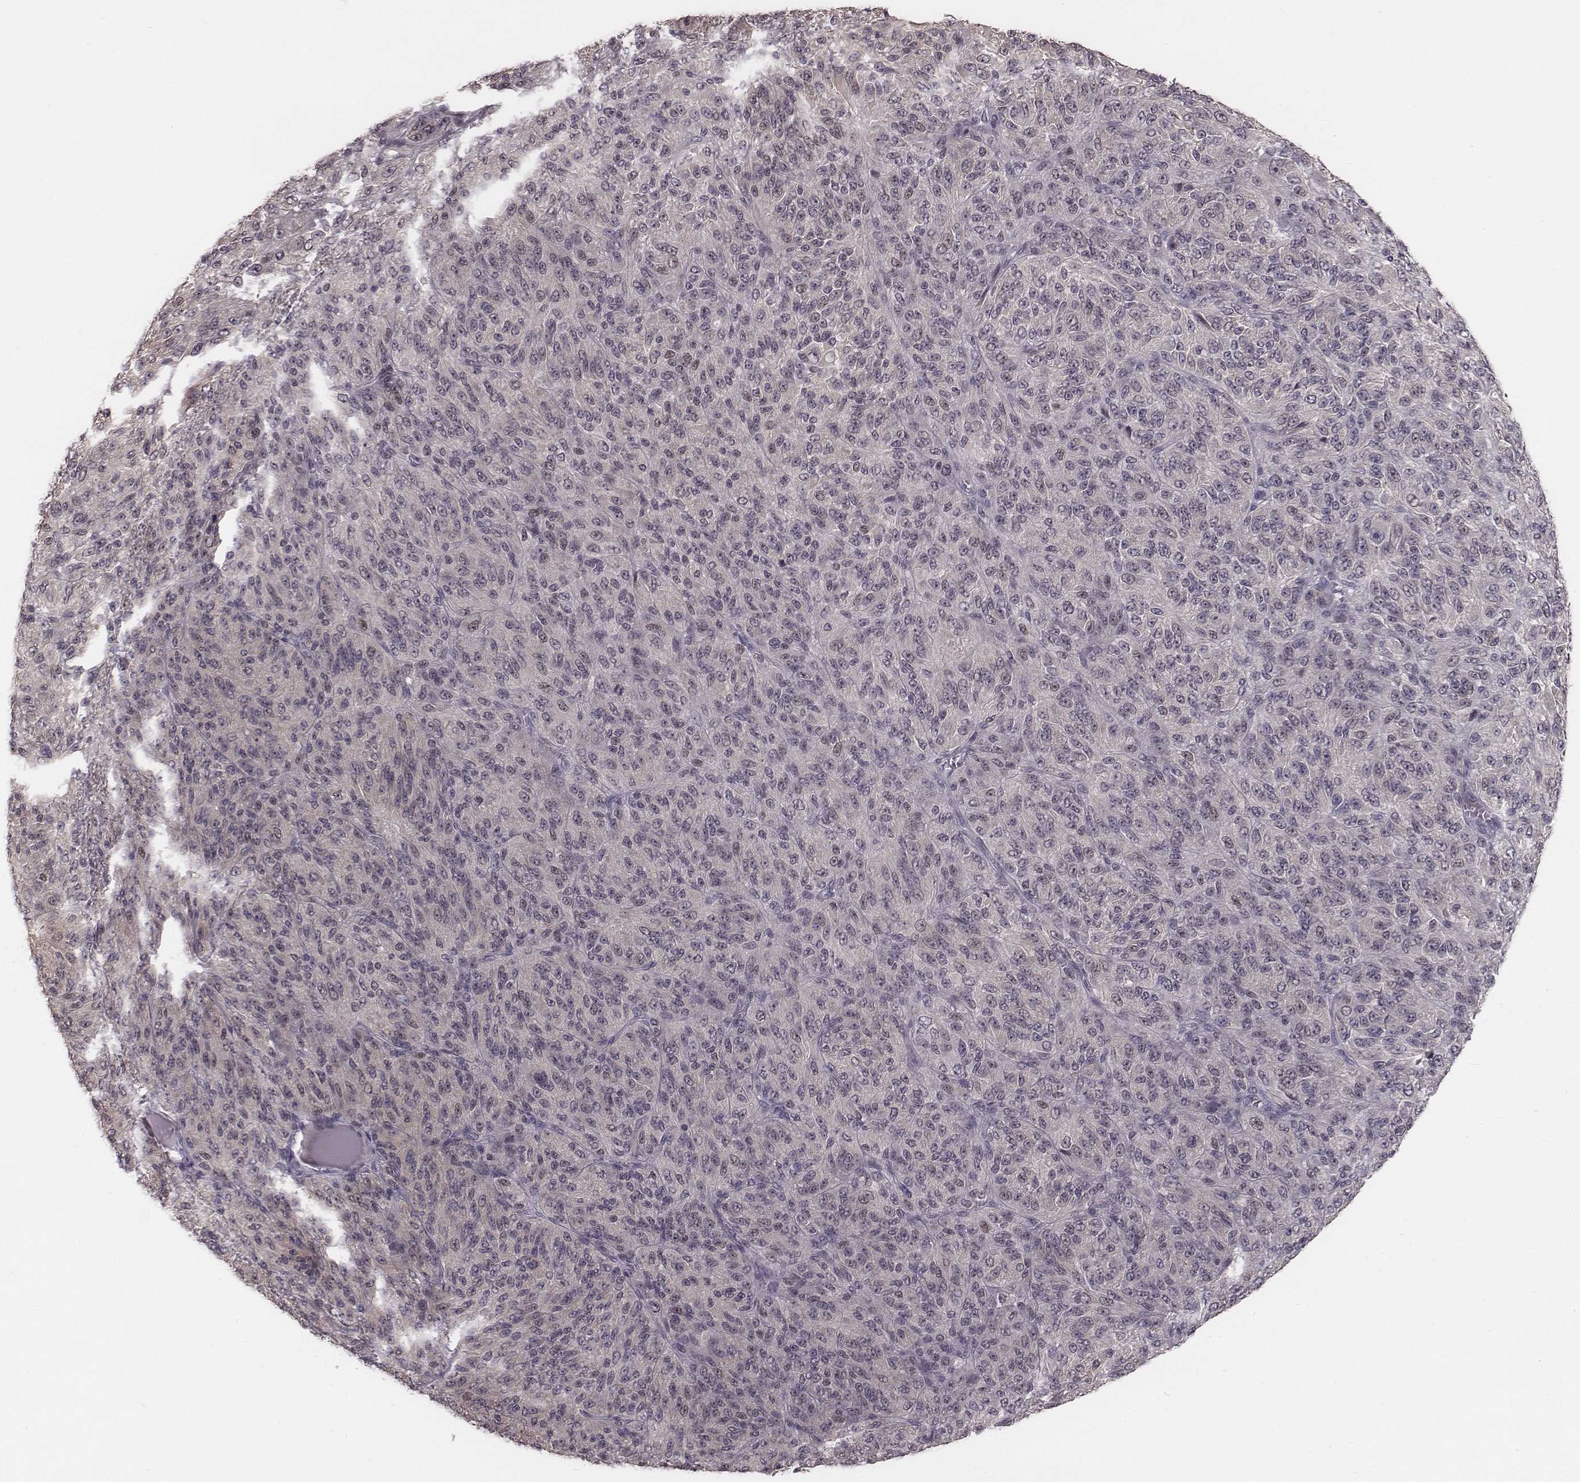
{"staining": {"intensity": "negative", "quantity": "none", "location": "none"}, "tissue": "melanoma", "cell_type": "Tumor cells", "image_type": "cancer", "snomed": [{"axis": "morphology", "description": "Malignant melanoma, Metastatic site"}, {"axis": "topography", "description": "Brain"}], "caption": "Histopathology image shows no significant protein staining in tumor cells of melanoma.", "gene": "IQCG", "patient": {"sex": "female", "age": 56}}